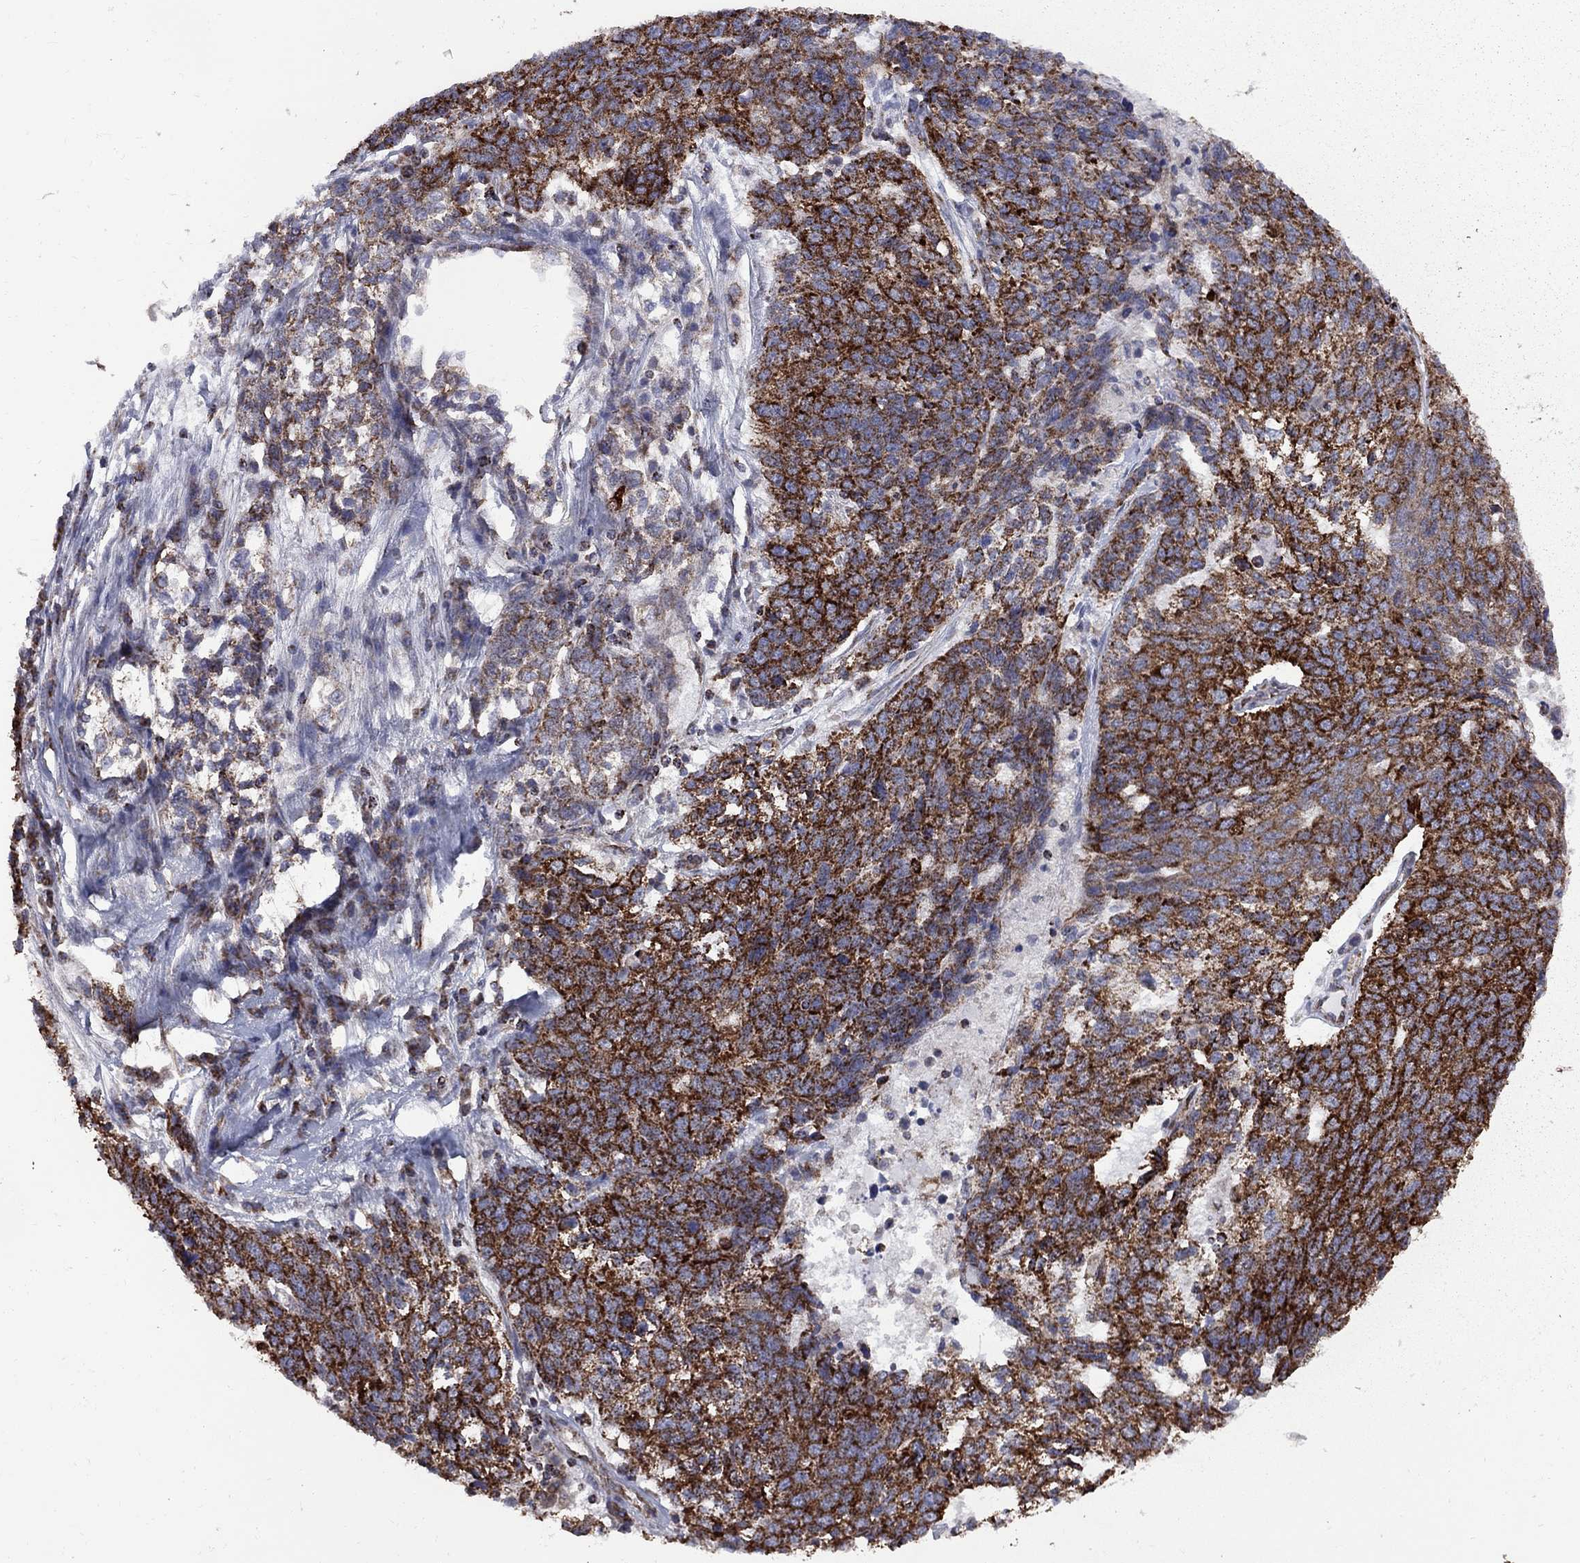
{"staining": {"intensity": "strong", "quantity": "25%-75%", "location": "cytoplasmic/membranous"}, "tissue": "ovarian cancer", "cell_type": "Tumor cells", "image_type": "cancer", "snomed": [{"axis": "morphology", "description": "Cystadenocarcinoma, serous, NOS"}, {"axis": "topography", "description": "Ovary"}], "caption": "Immunohistochemistry (DAB) staining of ovarian serous cystadenocarcinoma exhibits strong cytoplasmic/membranous protein positivity in about 25%-75% of tumor cells.", "gene": "CLPTM1", "patient": {"sex": "female", "age": 71}}